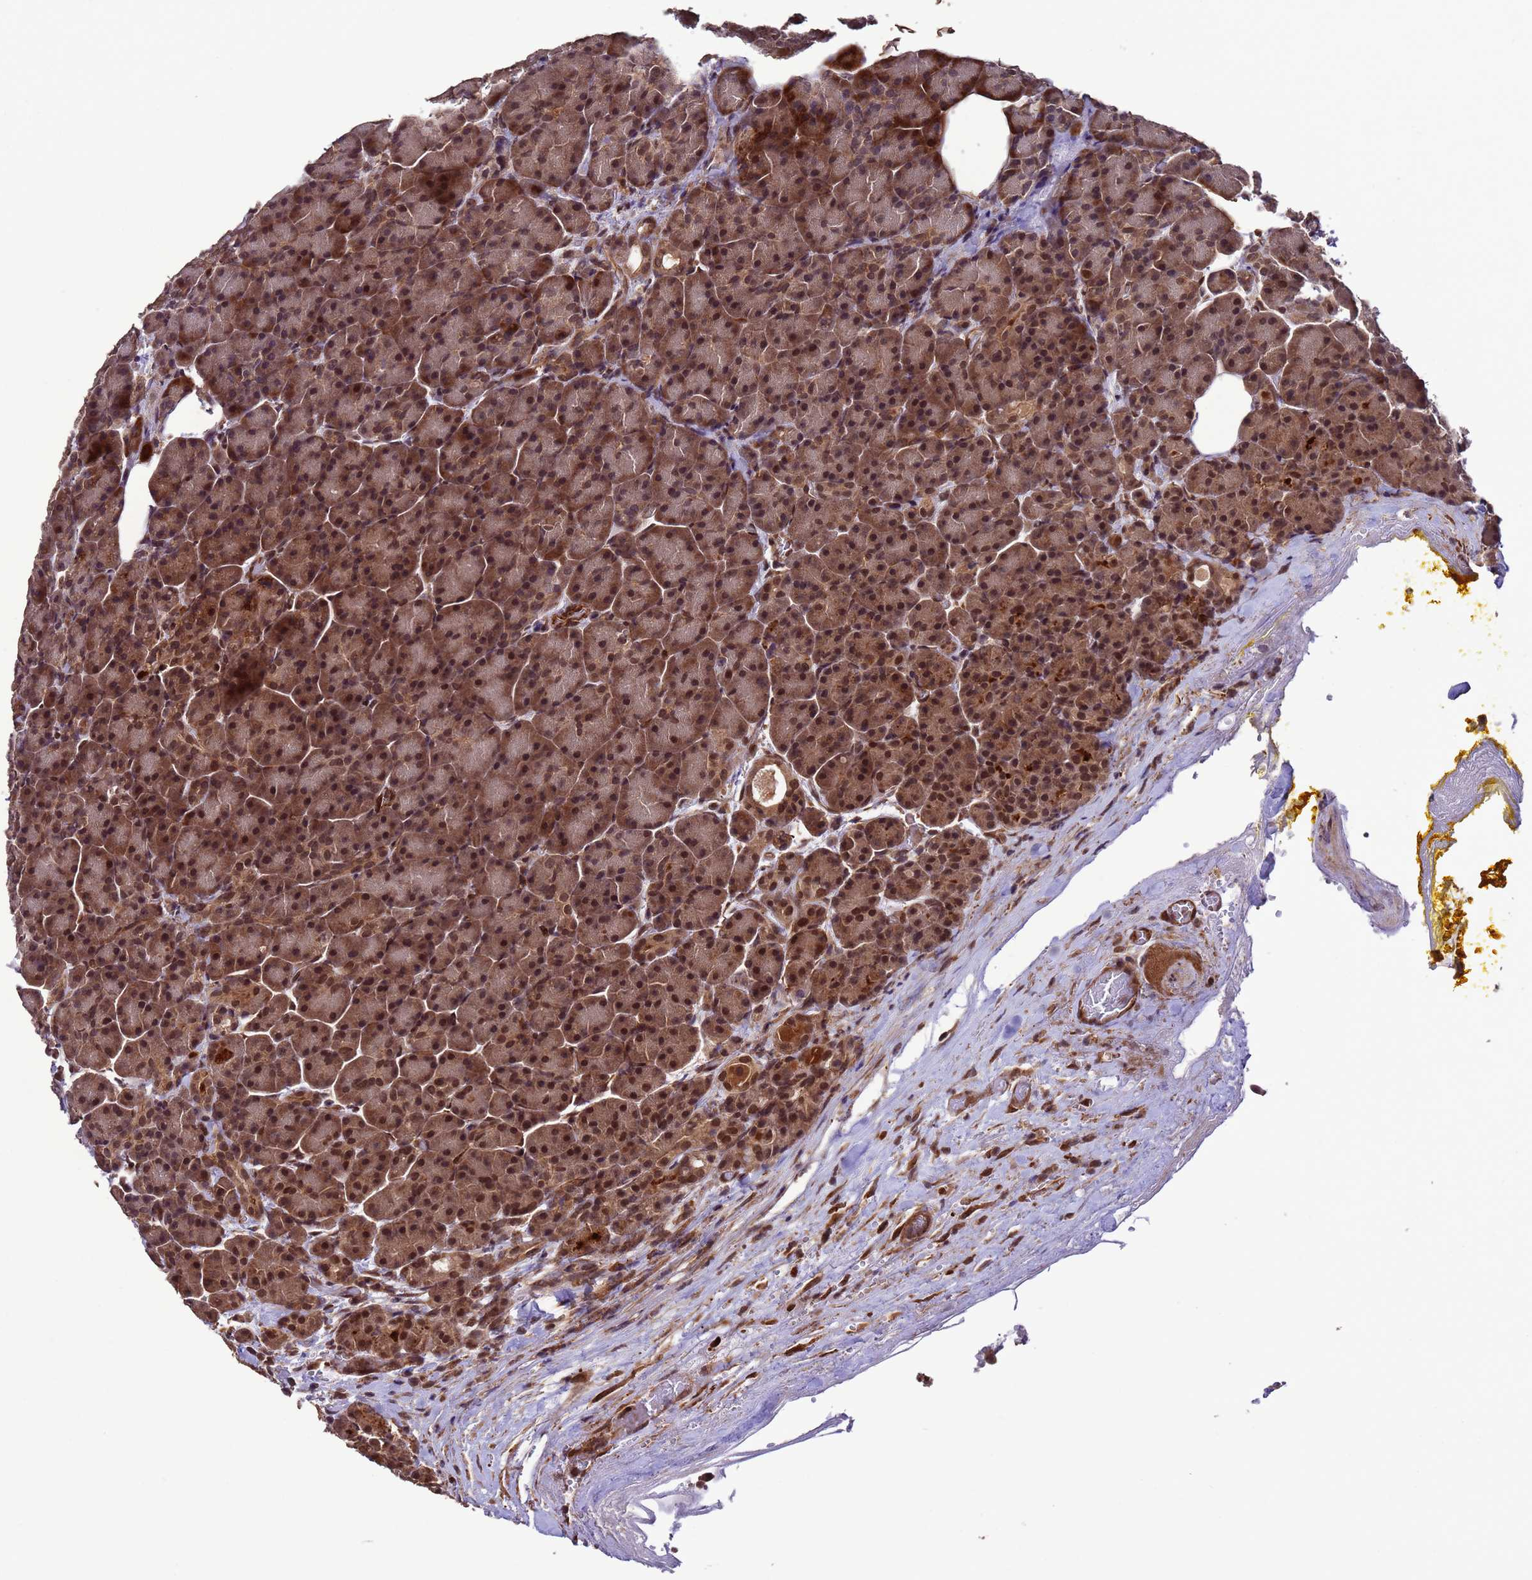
{"staining": {"intensity": "strong", "quantity": ">75%", "location": "cytoplasmic/membranous,nuclear"}, "tissue": "pancreas", "cell_type": "Exocrine glandular cells", "image_type": "normal", "snomed": [{"axis": "morphology", "description": "Normal tissue, NOS"}, {"axis": "topography", "description": "Pancreas"}], "caption": "Human pancreas stained with a brown dye shows strong cytoplasmic/membranous,nuclear positive positivity in approximately >75% of exocrine glandular cells.", "gene": "VSTM4", "patient": {"sex": "male", "age": 63}}